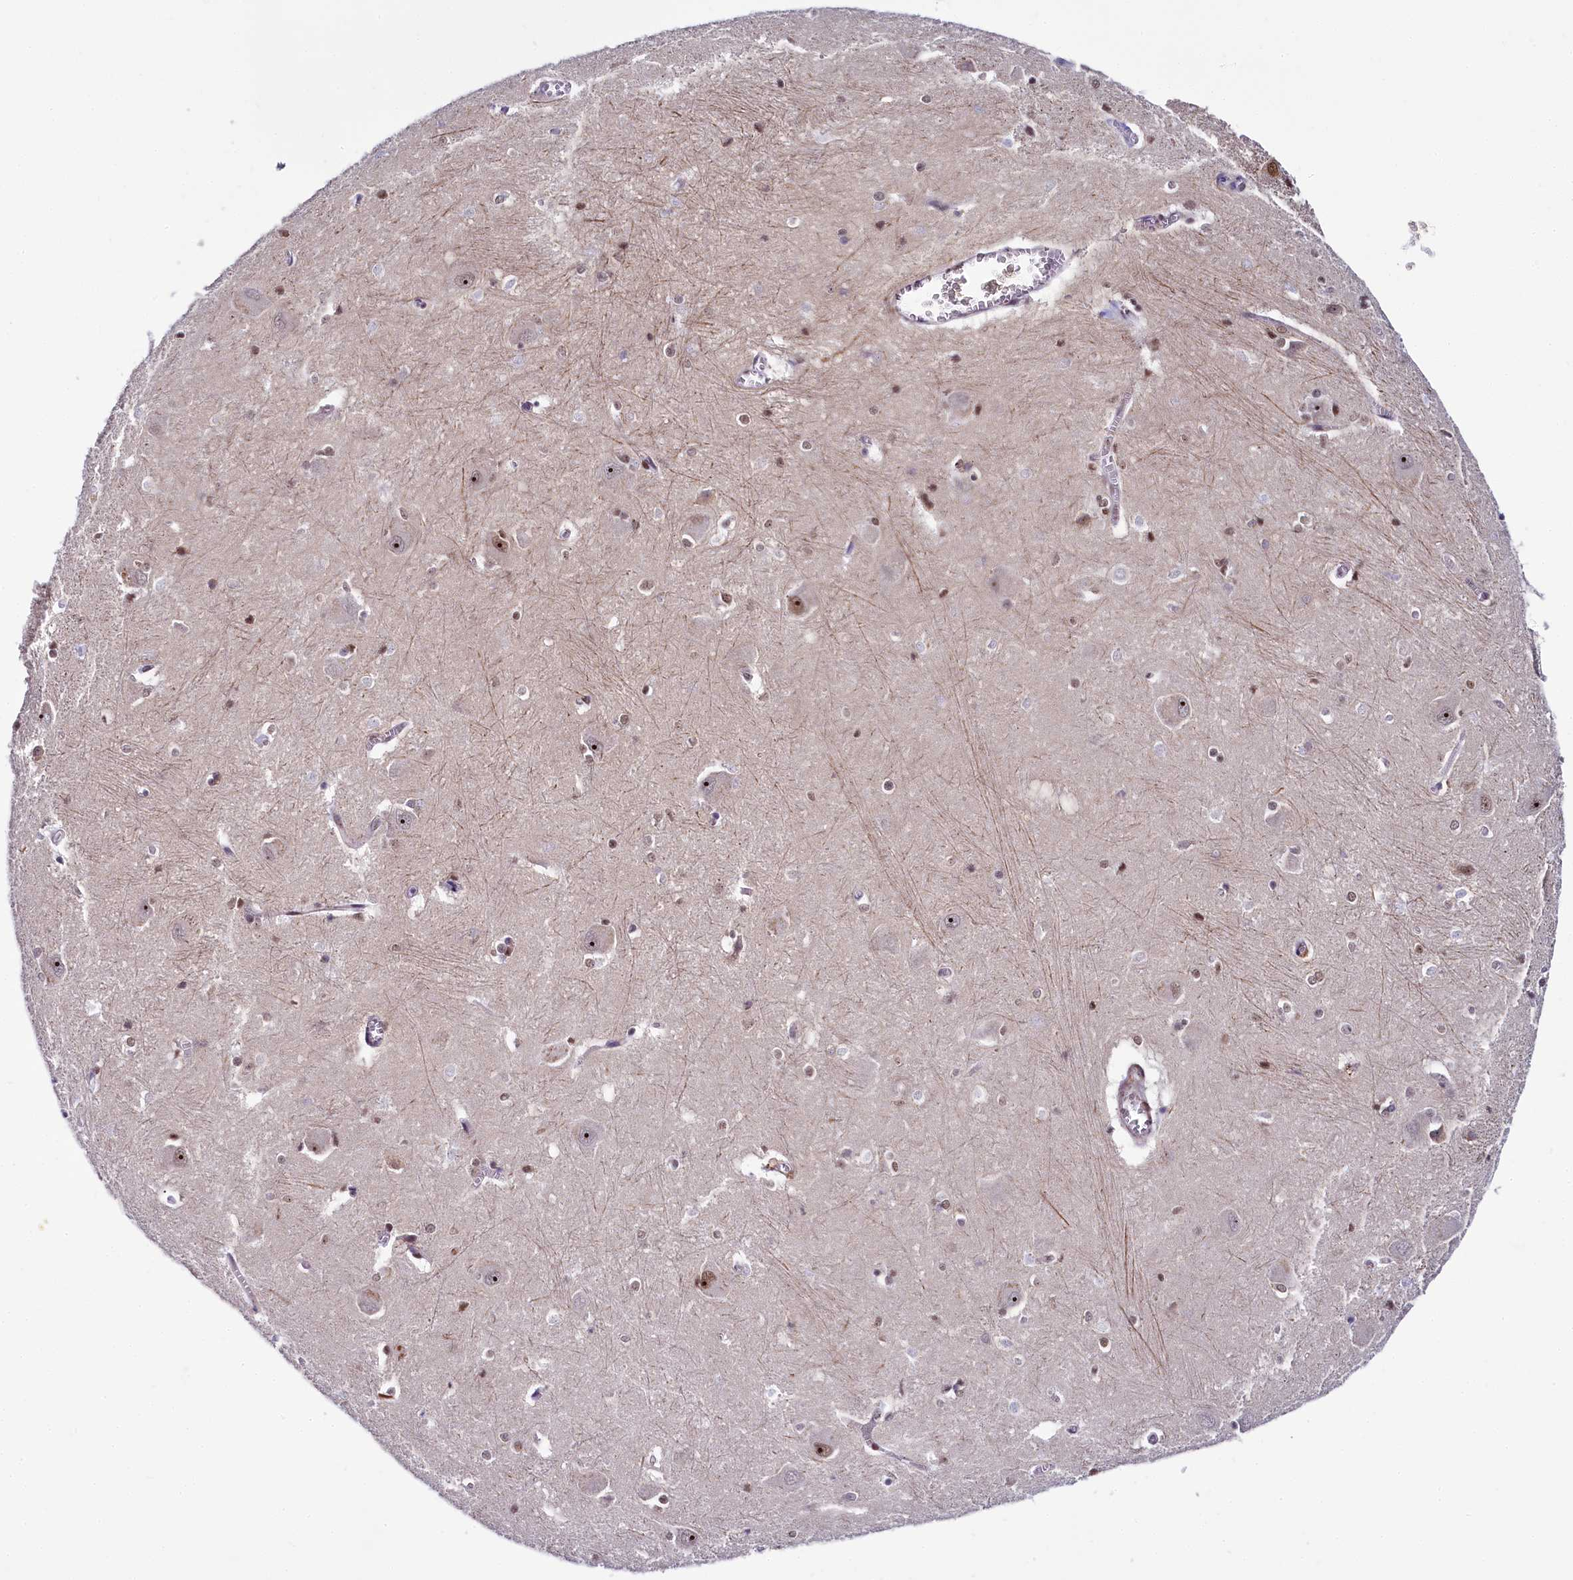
{"staining": {"intensity": "moderate", "quantity": "25%-75%", "location": "nuclear"}, "tissue": "caudate", "cell_type": "Glial cells", "image_type": "normal", "snomed": [{"axis": "morphology", "description": "Normal tissue, NOS"}, {"axis": "topography", "description": "Lateral ventricle wall"}], "caption": "Immunohistochemistry (IHC) (DAB) staining of benign human caudate demonstrates moderate nuclear protein expression in about 25%-75% of glial cells. Nuclei are stained in blue.", "gene": "TCOF1", "patient": {"sex": "male", "age": 37}}